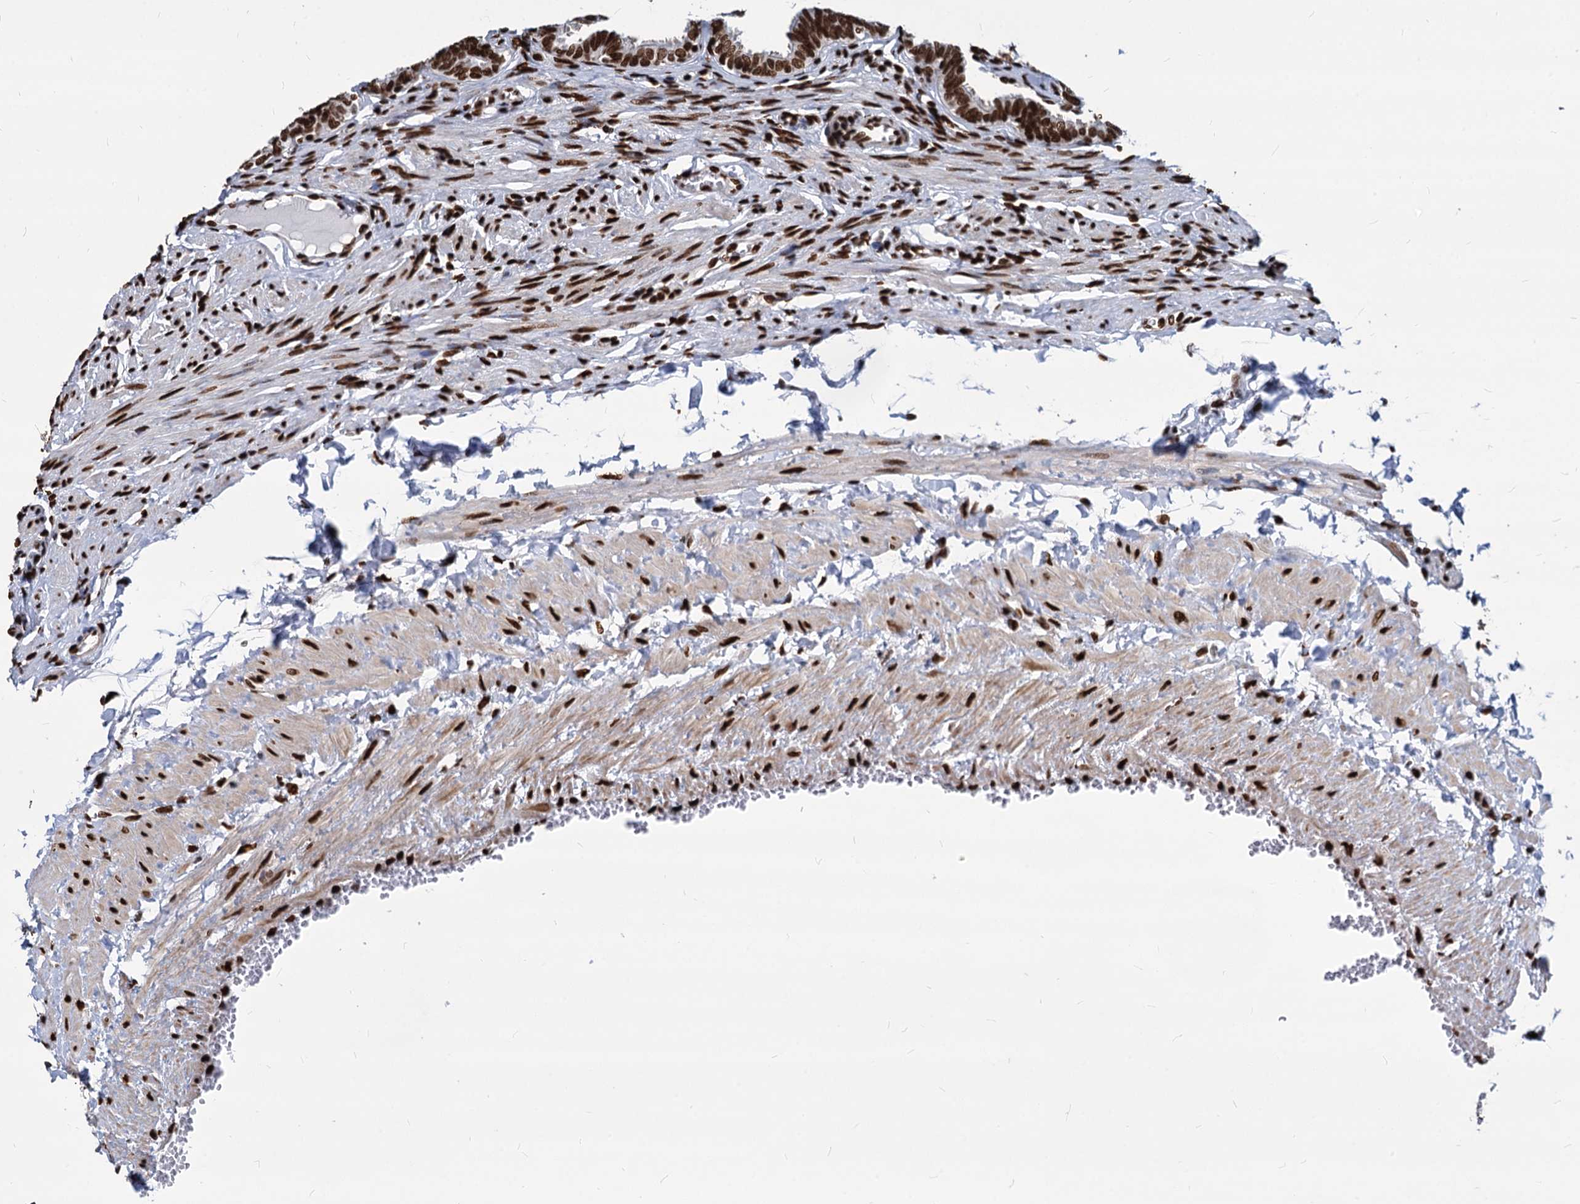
{"staining": {"intensity": "strong", "quantity": ">75%", "location": "nuclear"}, "tissue": "fallopian tube", "cell_type": "Glandular cells", "image_type": "normal", "snomed": [{"axis": "morphology", "description": "Normal tissue, NOS"}, {"axis": "topography", "description": "Fallopian tube"}, {"axis": "topography", "description": "Ovary"}], "caption": "Immunohistochemical staining of unremarkable human fallopian tube reveals strong nuclear protein positivity in about >75% of glandular cells.", "gene": "MECP2", "patient": {"sex": "female", "age": 23}}